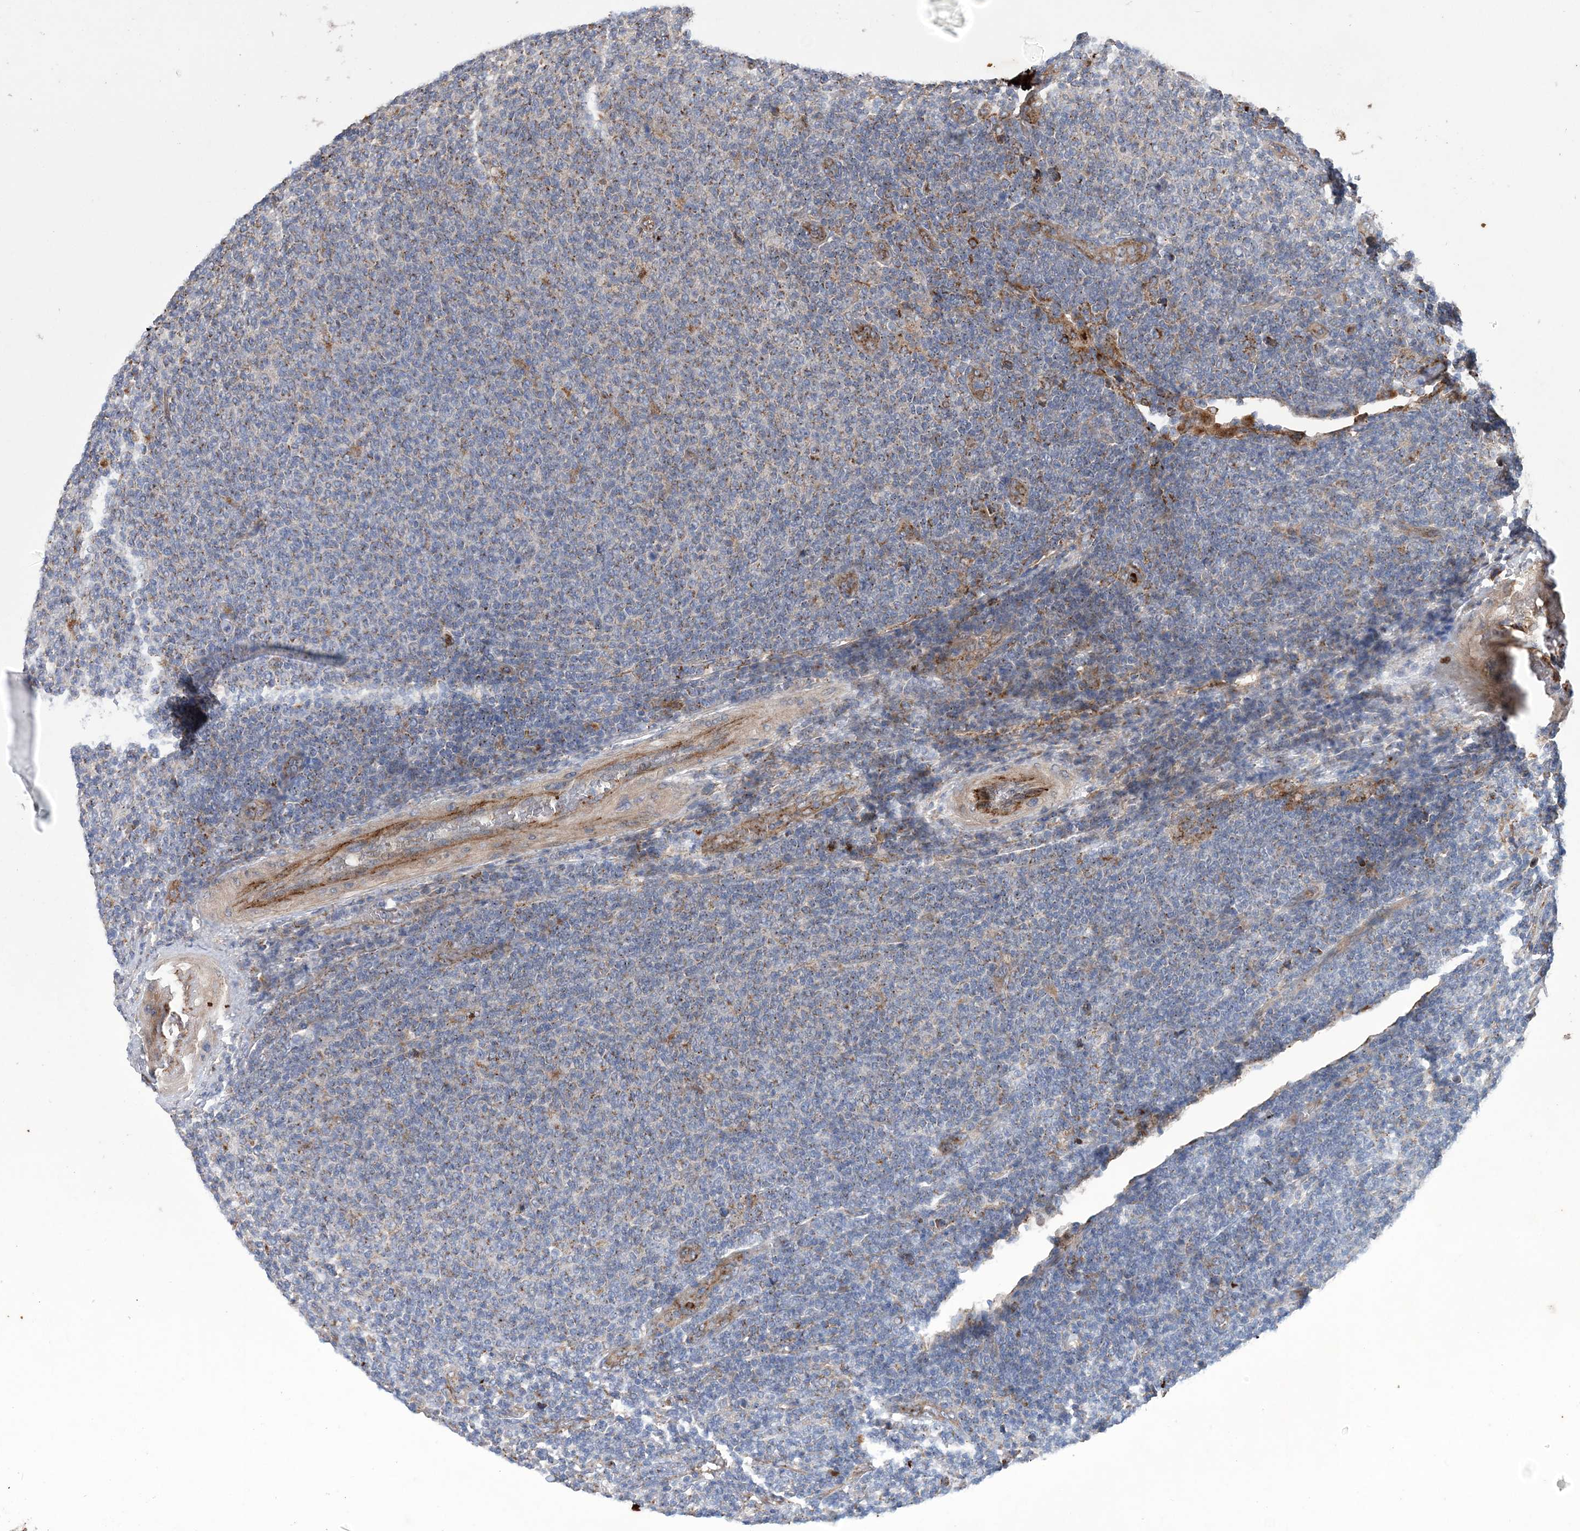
{"staining": {"intensity": "negative", "quantity": "none", "location": "none"}, "tissue": "lymphoma", "cell_type": "Tumor cells", "image_type": "cancer", "snomed": [{"axis": "morphology", "description": "Malignant lymphoma, non-Hodgkin's type, Low grade"}, {"axis": "topography", "description": "Lymph node"}], "caption": "Tumor cells are negative for brown protein staining in low-grade malignant lymphoma, non-Hodgkin's type.", "gene": "PTTG1IP", "patient": {"sex": "male", "age": 66}}